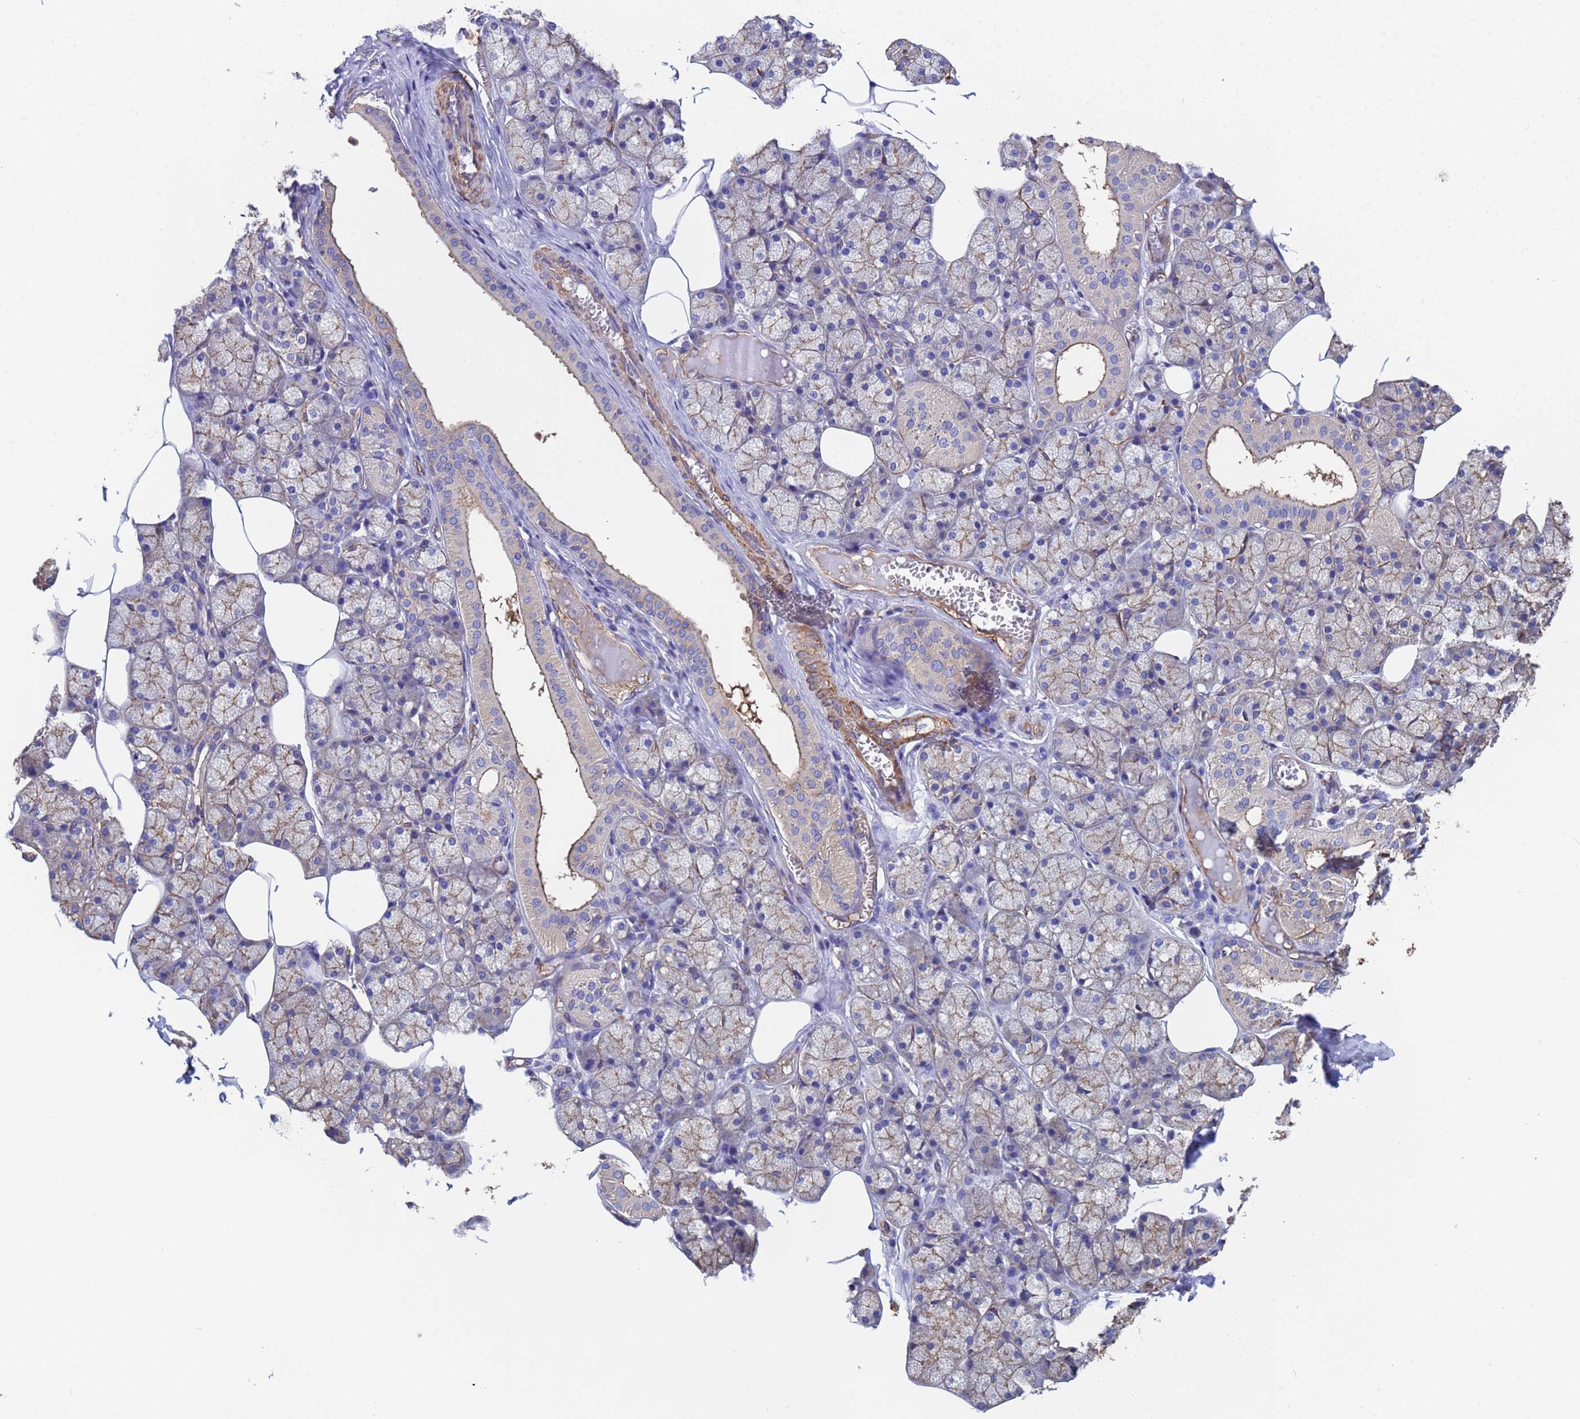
{"staining": {"intensity": "moderate", "quantity": "25%-75%", "location": "cytoplasmic/membranous"}, "tissue": "salivary gland", "cell_type": "Glandular cells", "image_type": "normal", "snomed": [{"axis": "morphology", "description": "Normal tissue, NOS"}, {"axis": "topography", "description": "Salivary gland"}], "caption": "A medium amount of moderate cytoplasmic/membranous positivity is appreciated in about 25%-75% of glandular cells in normal salivary gland. (IHC, brightfield microscopy, high magnification).", "gene": "MYL12A", "patient": {"sex": "male", "age": 62}}